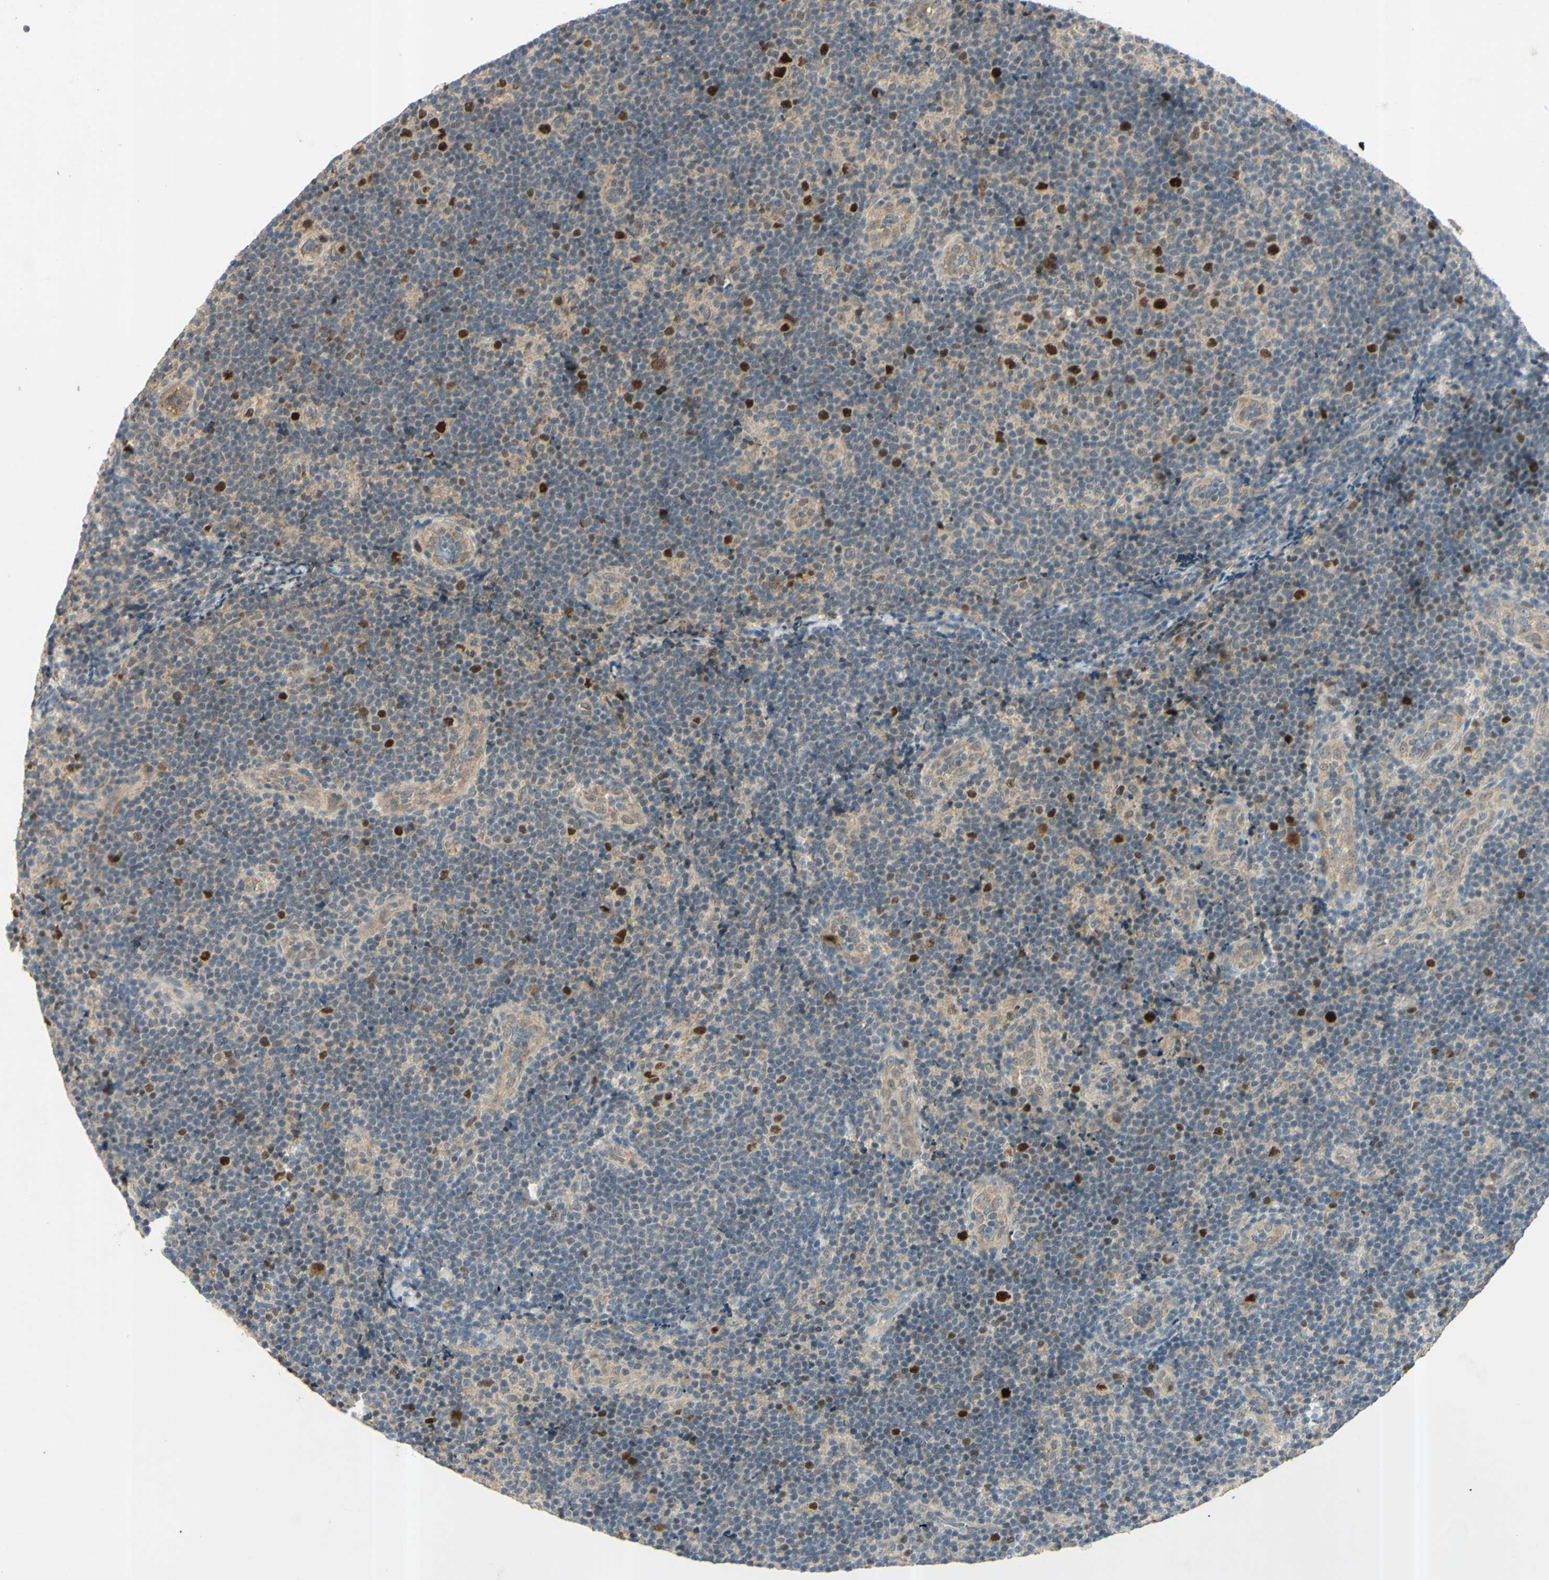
{"staining": {"intensity": "strong", "quantity": "<25%", "location": "nuclear"}, "tissue": "lymphoma", "cell_type": "Tumor cells", "image_type": "cancer", "snomed": [{"axis": "morphology", "description": "Malignant lymphoma, non-Hodgkin's type, Low grade"}, {"axis": "topography", "description": "Lymph node"}], "caption": "This image displays low-grade malignant lymphoma, non-Hodgkin's type stained with immunohistochemistry to label a protein in brown. The nuclear of tumor cells show strong positivity for the protein. Nuclei are counter-stained blue.", "gene": "RAD18", "patient": {"sex": "male", "age": 83}}